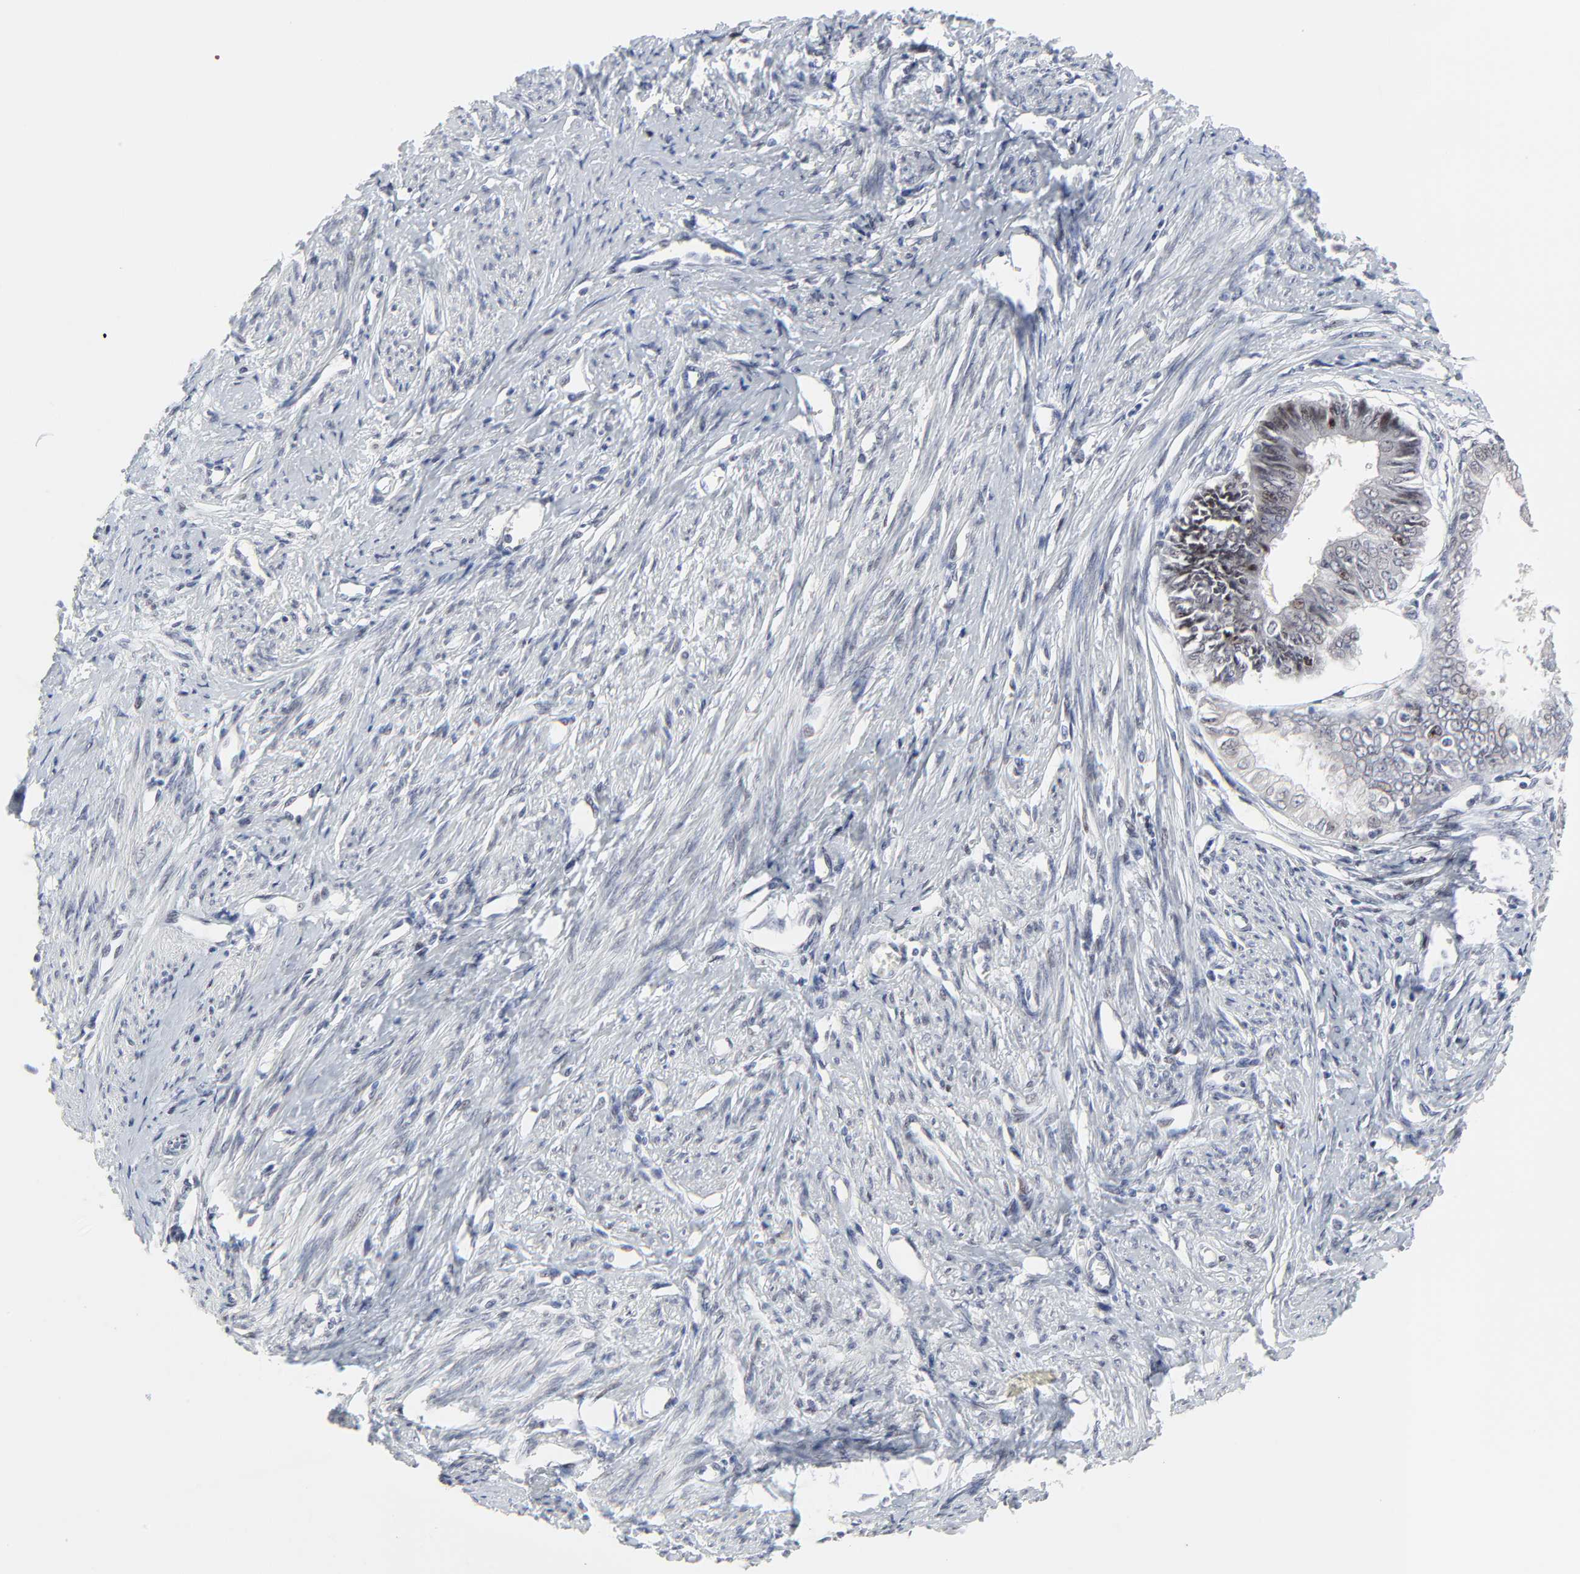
{"staining": {"intensity": "moderate", "quantity": "<25%", "location": "nuclear"}, "tissue": "endometrial cancer", "cell_type": "Tumor cells", "image_type": "cancer", "snomed": [{"axis": "morphology", "description": "Adenocarcinoma, NOS"}, {"axis": "topography", "description": "Endometrium"}], "caption": "This histopathology image shows immunohistochemistry (IHC) staining of adenocarcinoma (endometrial), with low moderate nuclear positivity in approximately <25% of tumor cells.", "gene": "ZNF589", "patient": {"sex": "female", "age": 76}}